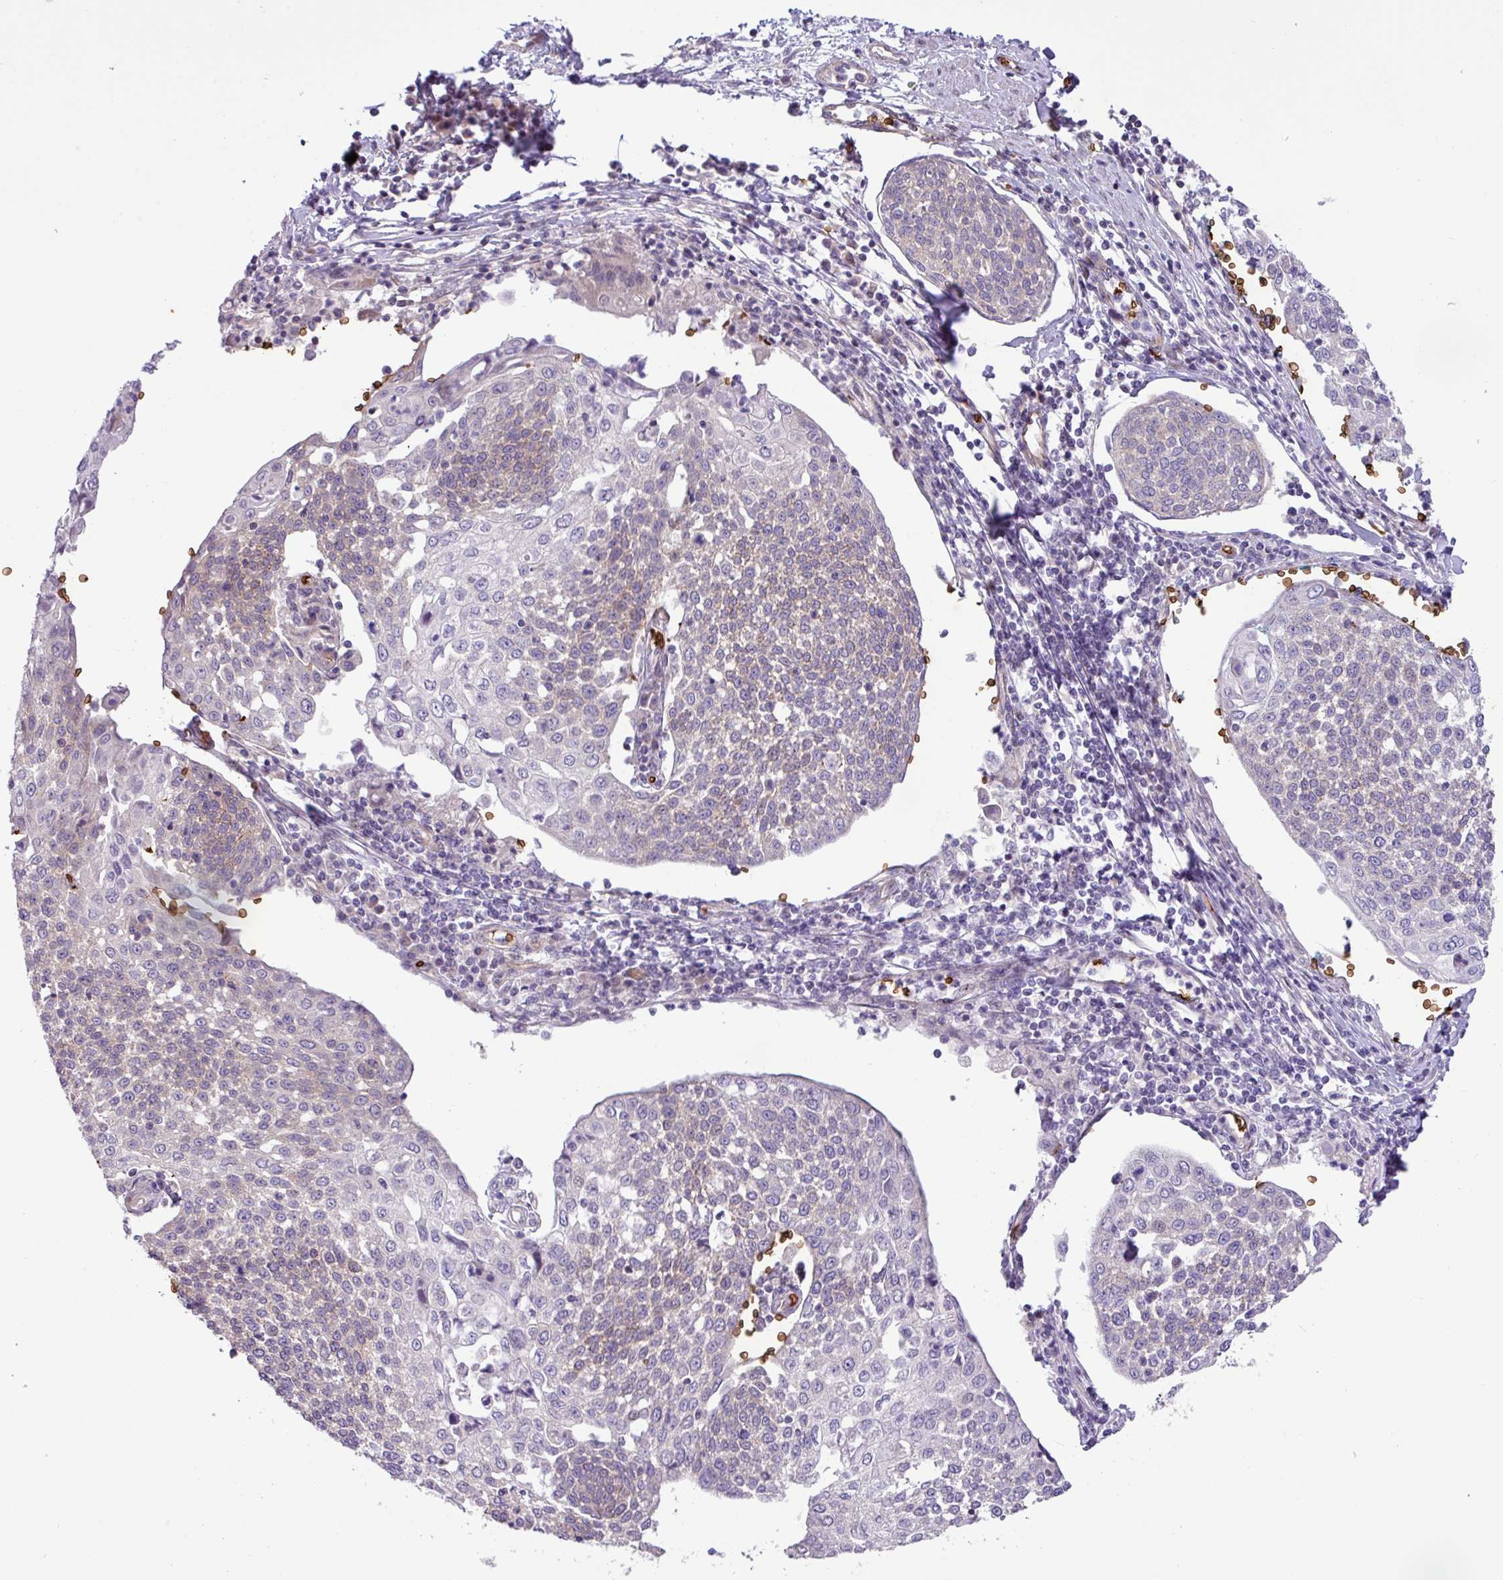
{"staining": {"intensity": "weak", "quantity": "<25%", "location": "cytoplasmic/membranous"}, "tissue": "cervical cancer", "cell_type": "Tumor cells", "image_type": "cancer", "snomed": [{"axis": "morphology", "description": "Squamous cell carcinoma, NOS"}, {"axis": "topography", "description": "Cervix"}], "caption": "This is a photomicrograph of IHC staining of squamous cell carcinoma (cervical), which shows no positivity in tumor cells.", "gene": "RAD21L1", "patient": {"sex": "female", "age": 34}}